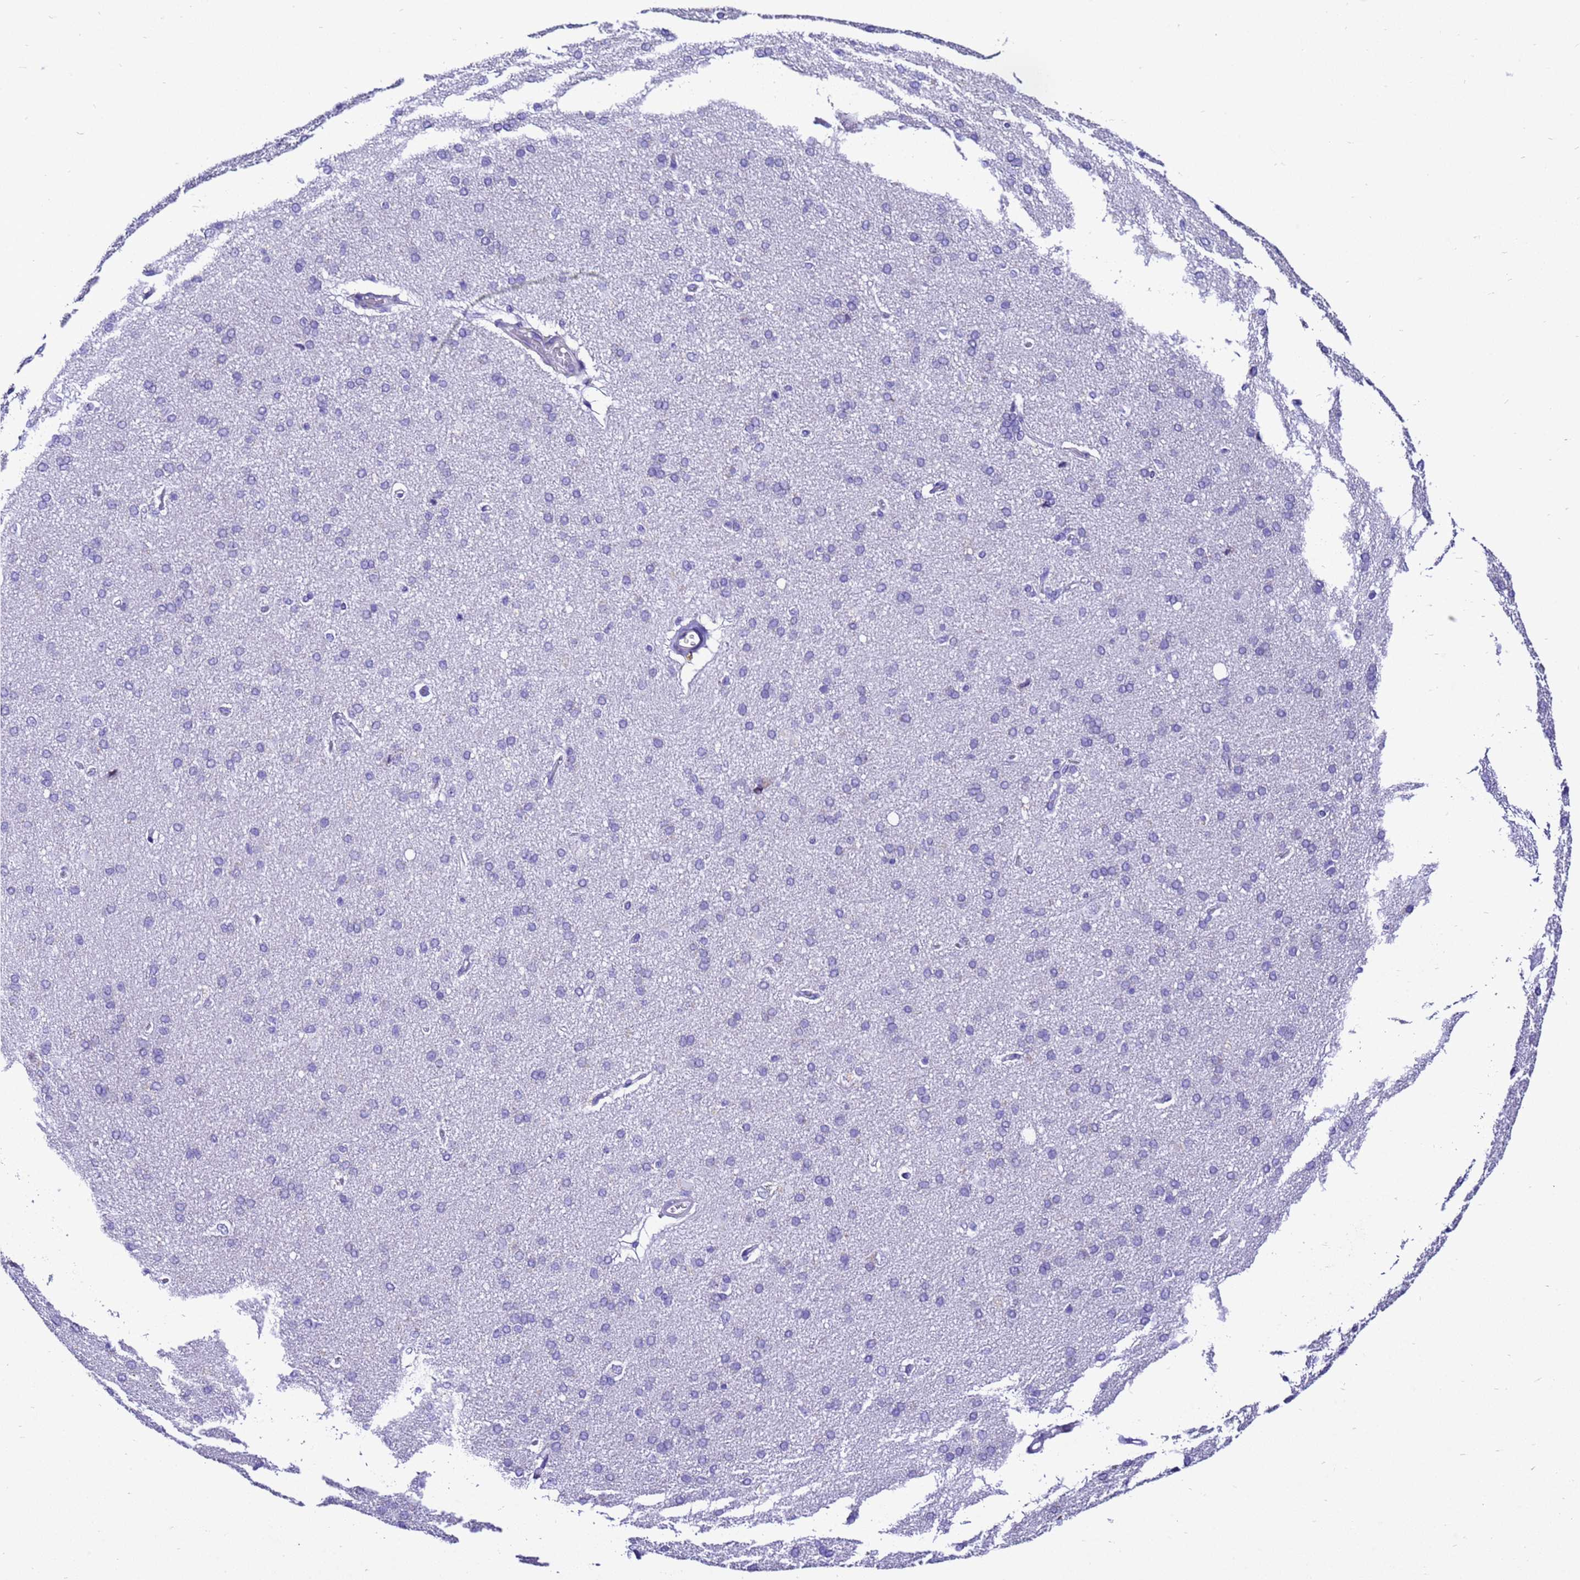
{"staining": {"intensity": "moderate", "quantity": "<25%", "location": "cytoplasmic/membranous"}, "tissue": "cerebral cortex", "cell_type": "Endothelial cells", "image_type": "normal", "snomed": [{"axis": "morphology", "description": "Normal tissue, NOS"}, {"axis": "topography", "description": "Cerebral cortex"}], "caption": "Immunohistochemistry (IHC) of benign cerebral cortex shows low levels of moderate cytoplasmic/membranous expression in approximately <25% of endothelial cells. The staining is performed using DAB brown chromogen to label protein expression. The nuclei are counter-stained blue using hematoxylin.", "gene": "ZNF417", "patient": {"sex": "male", "age": 62}}